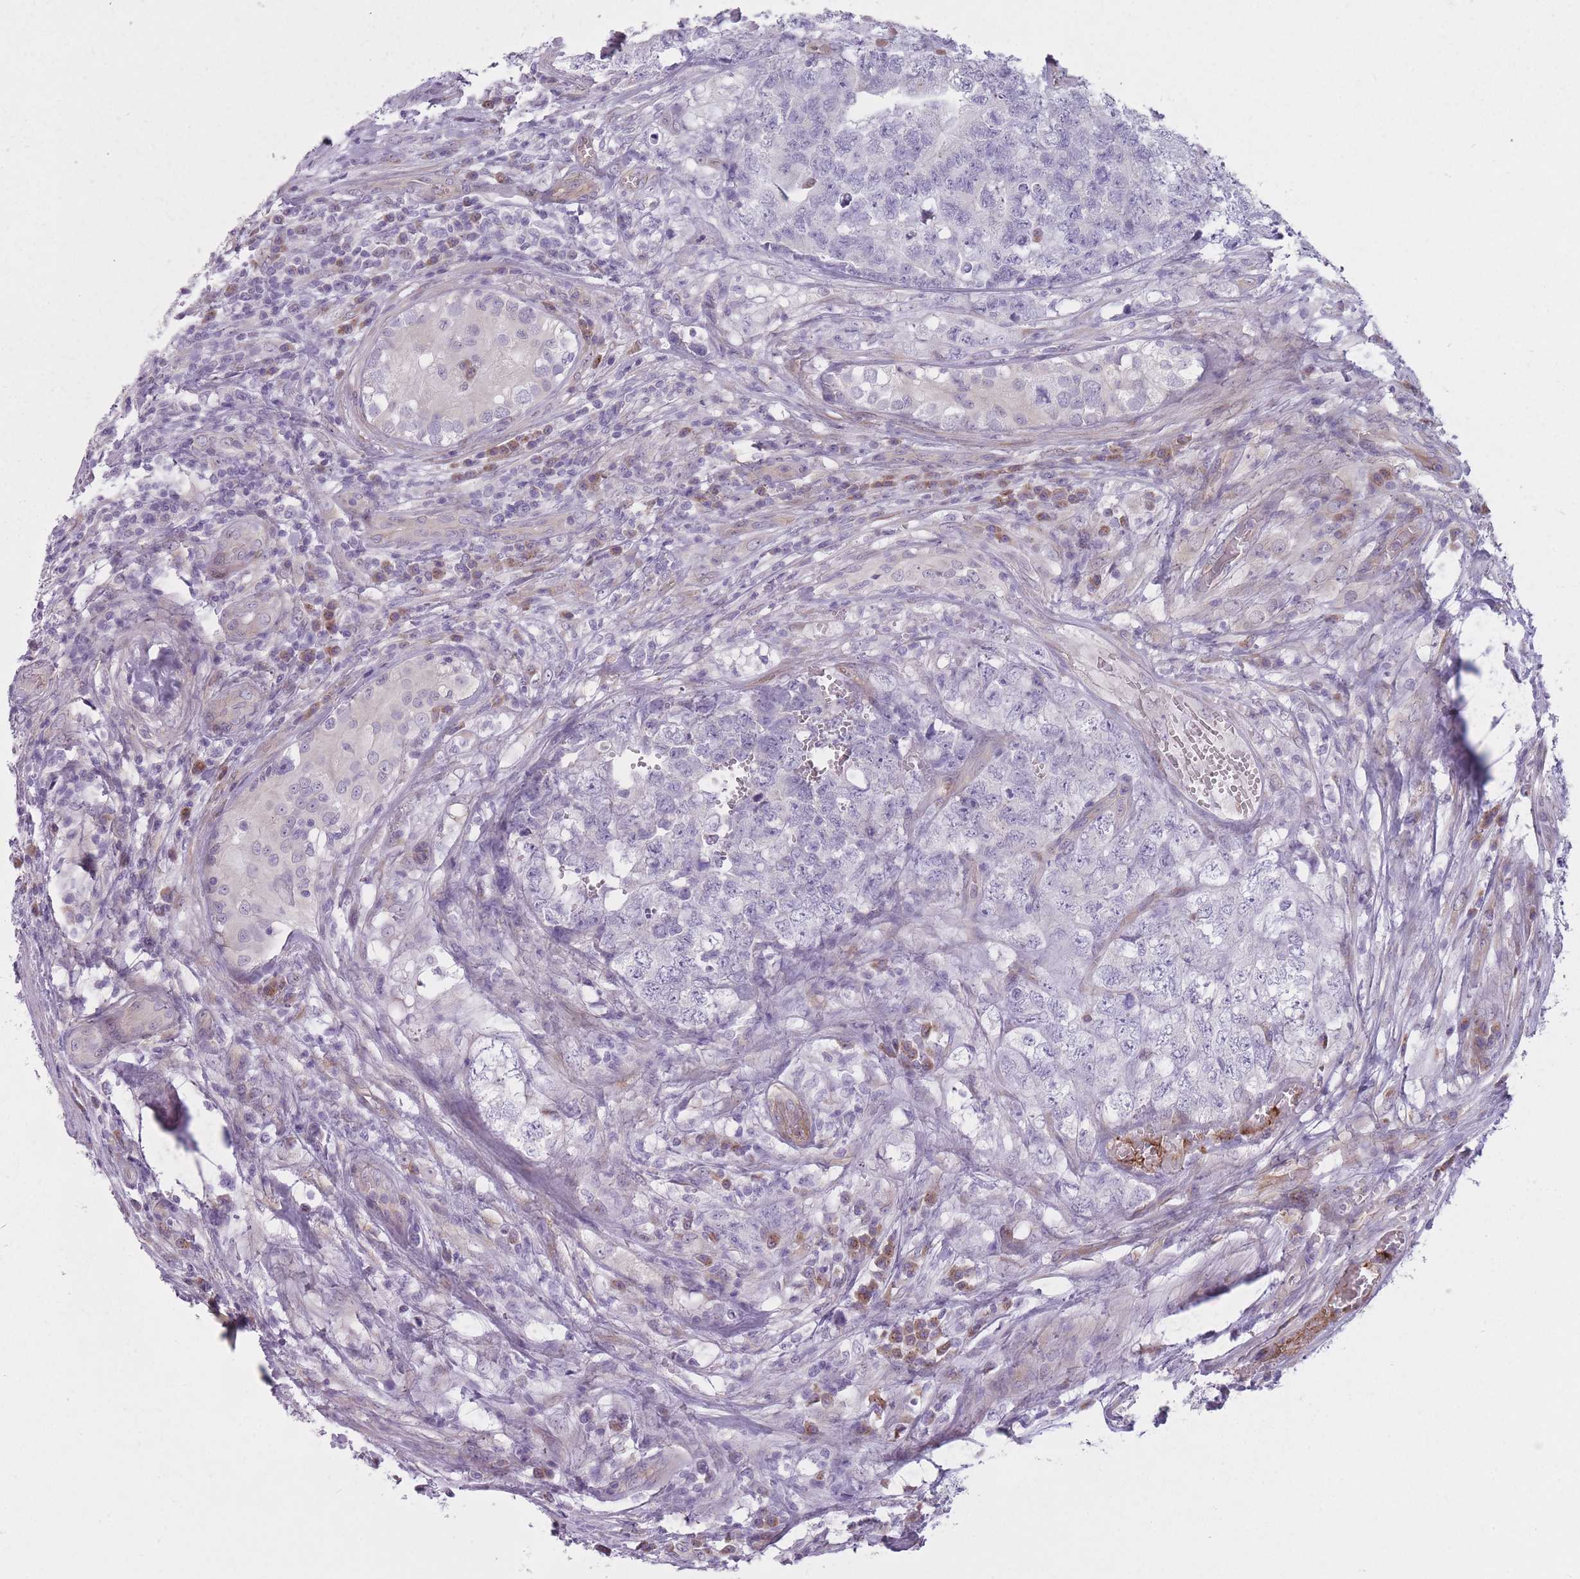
{"staining": {"intensity": "negative", "quantity": "none", "location": "none"}, "tissue": "testis cancer", "cell_type": "Tumor cells", "image_type": "cancer", "snomed": [{"axis": "morphology", "description": "Carcinoma, Embryonal, NOS"}, {"axis": "topography", "description": "Testis"}], "caption": "This is an IHC histopathology image of embryonal carcinoma (testis). There is no expression in tumor cells.", "gene": "PGRMC2", "patient": {"sex": "male", "age": 31}}